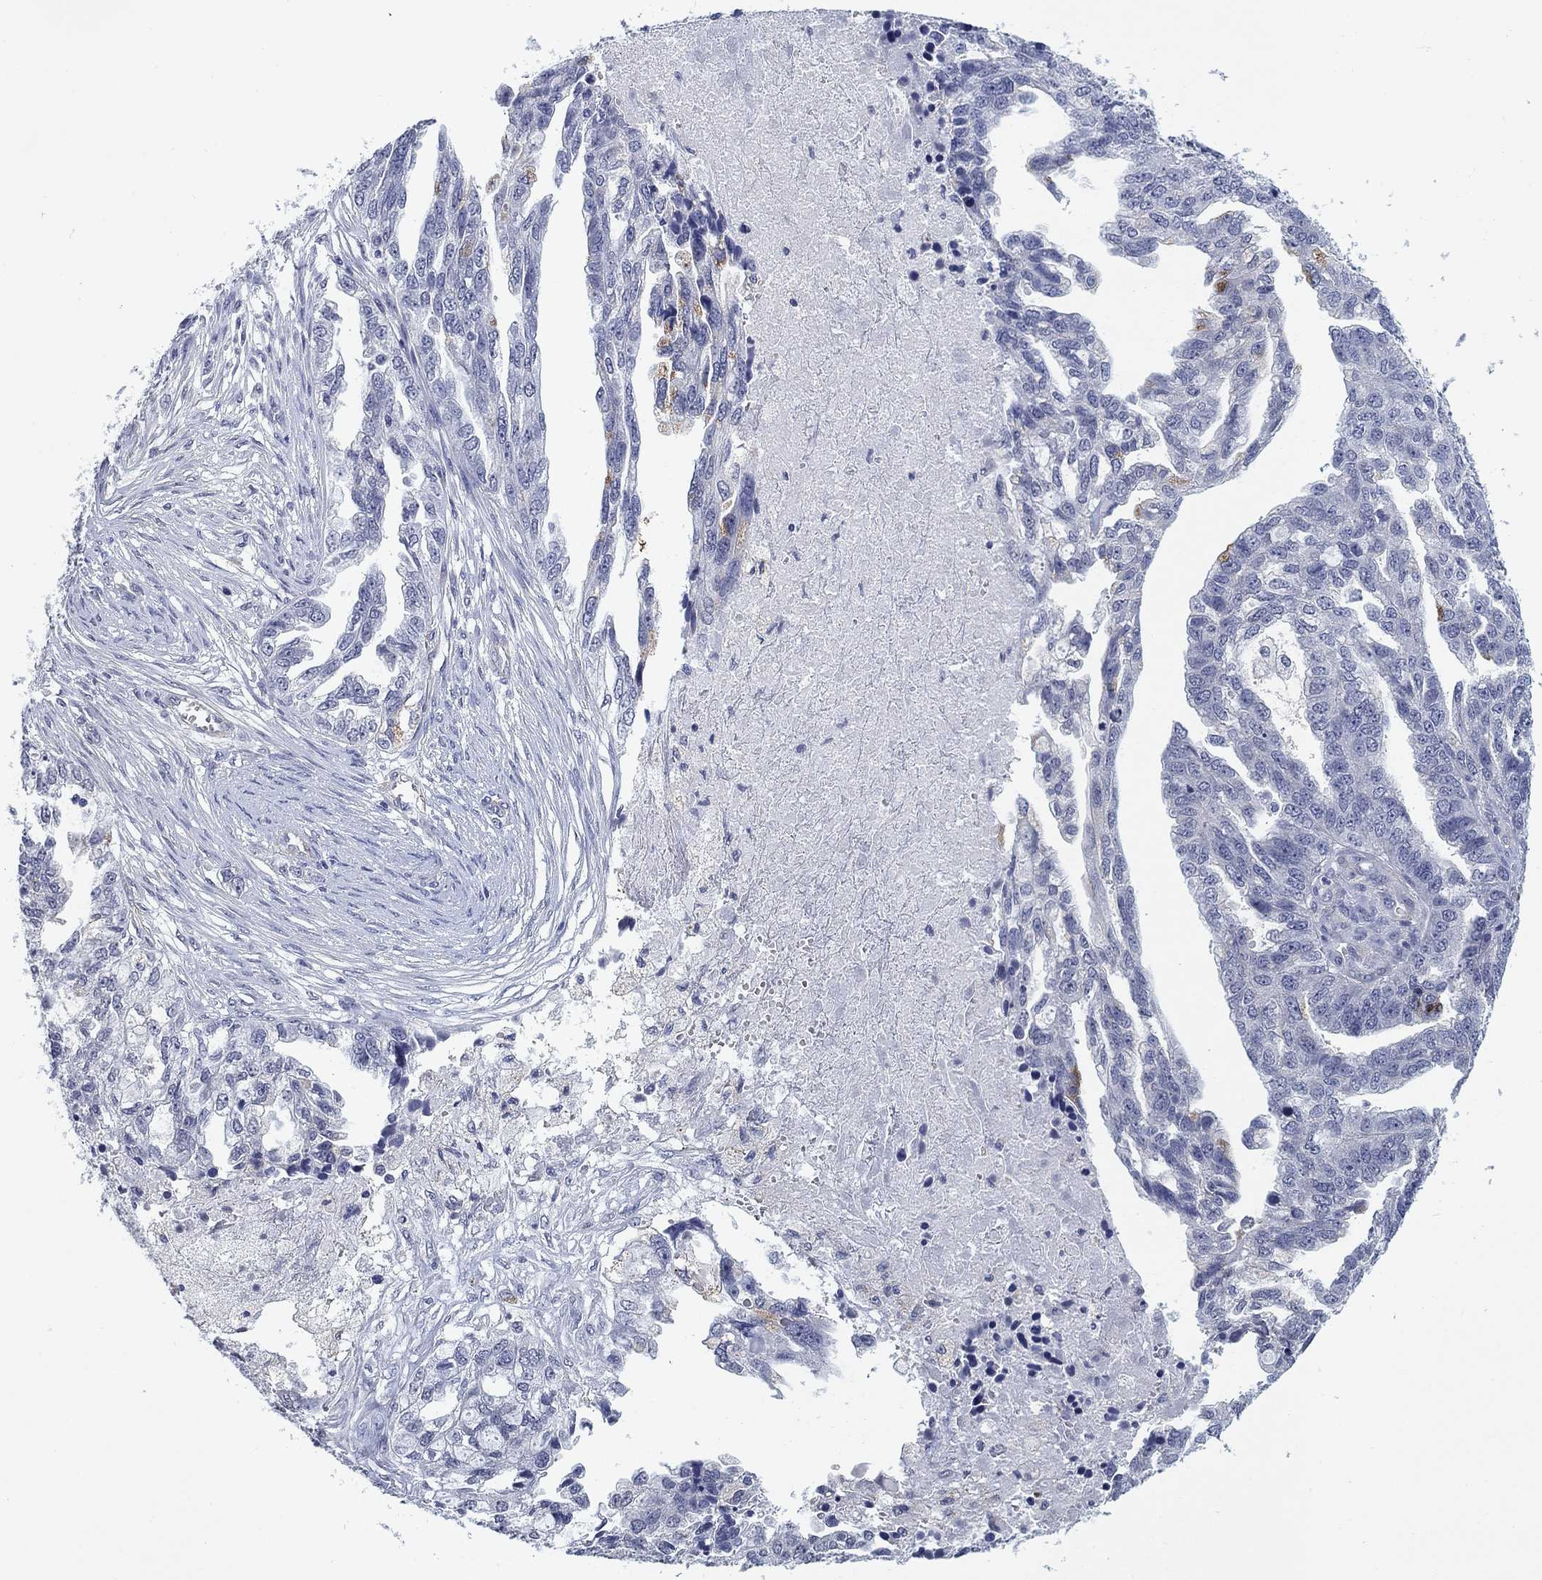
{"staining": {"intensity": "negative", "quantity": "none", "location": "none"}, "tissue": "ovarian cancer", "cell_type": "Tumor cells", "image_type": "cancer", "snomed": [{"axis": "morphology", "description": "Cystadenocarcinoma, serous, NOS"}, {"axis": "topography", "description": "Ovary"}], "caption": "This is an IHC micrograph of human ovarian cancer (serous cystadenocarcinoma). There is no expression in tumor cells.", "gene": "OTUB2", "patient": {"sex": "female", "age": 51}}